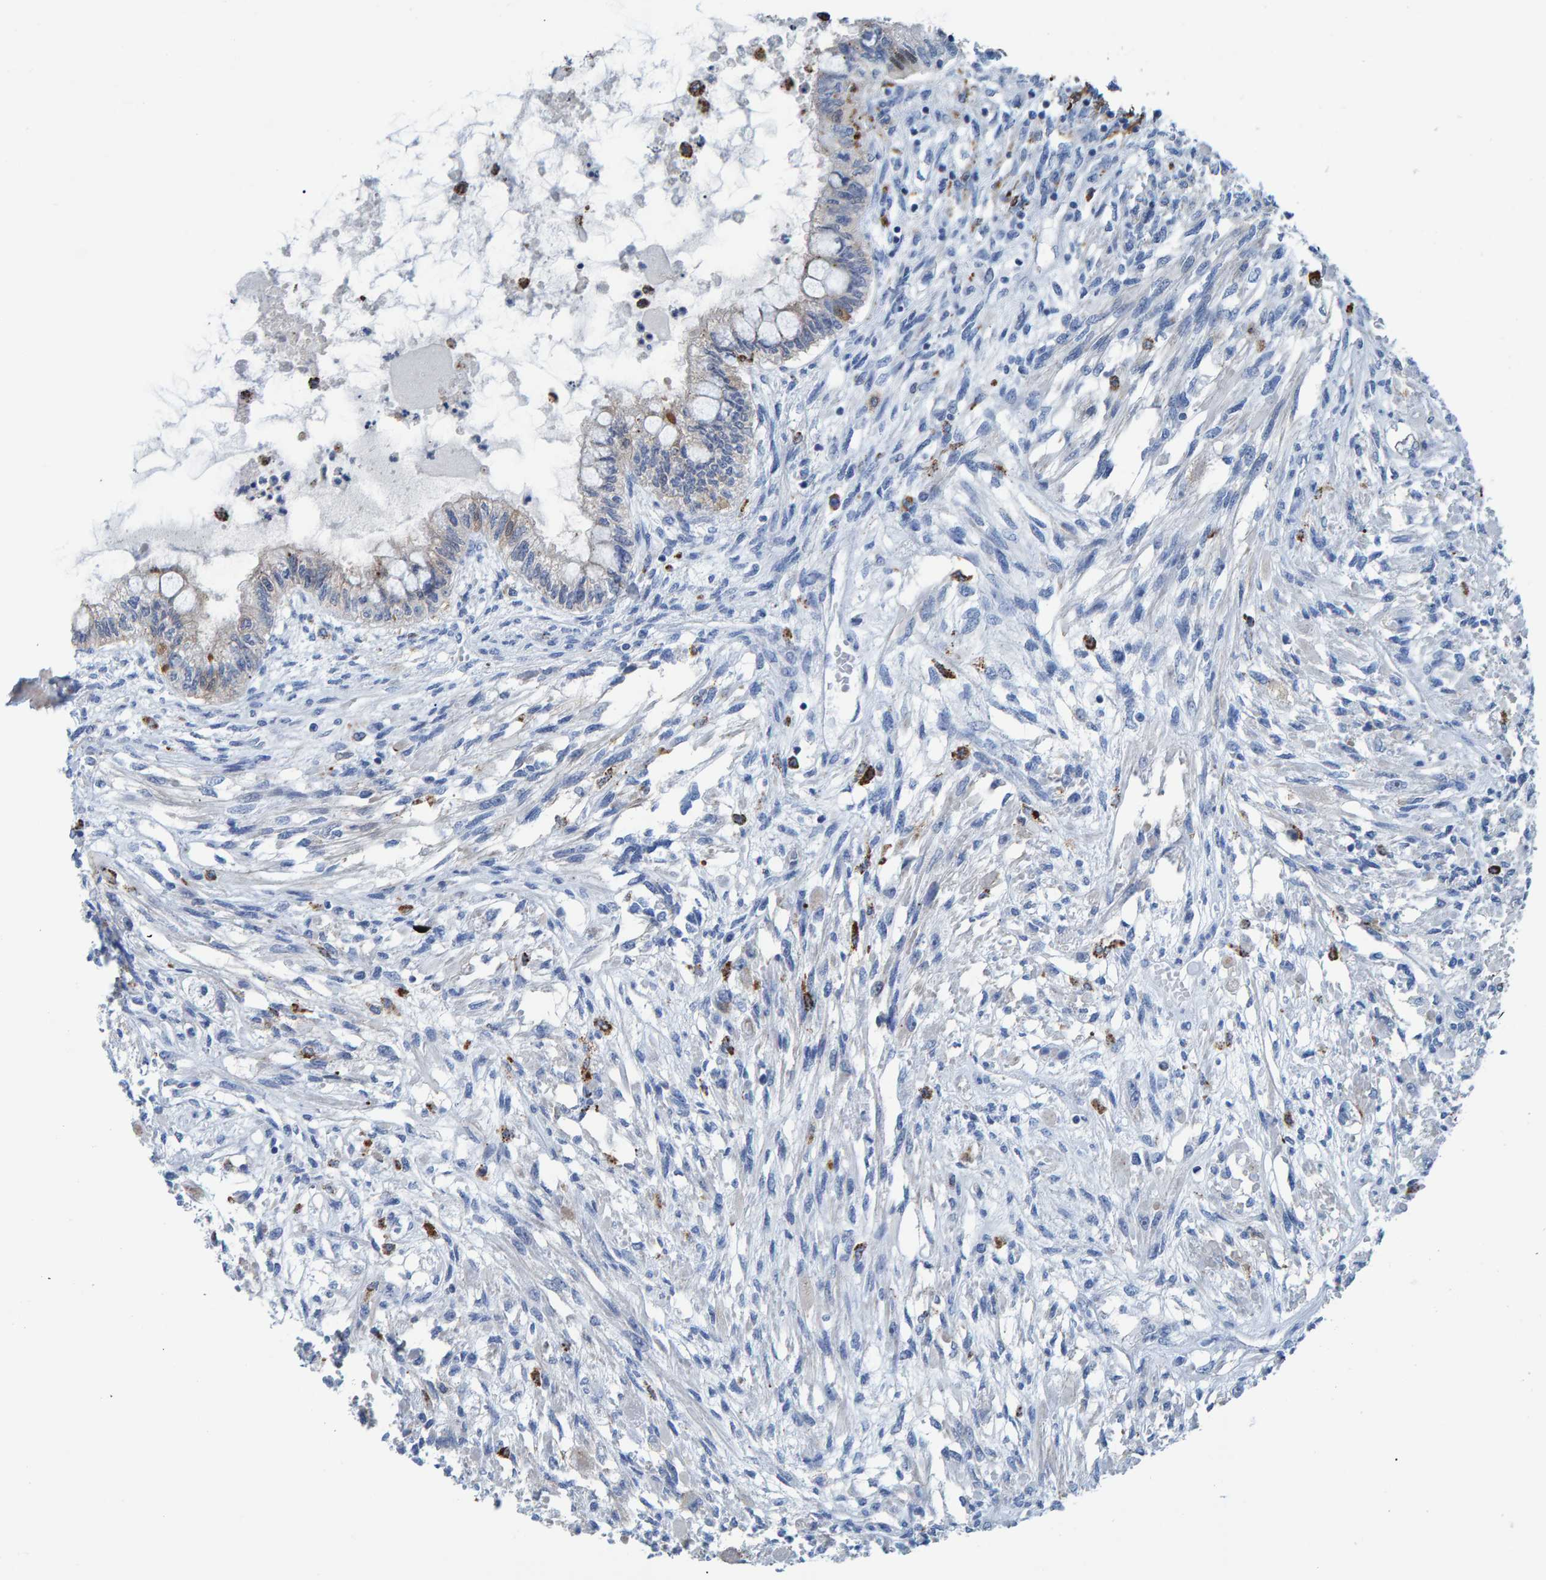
{"staining": {"intensity": "negative", "quantity": "none", "location": "none"}, "tissue": "testis cancer", "cell_type": "Tumor cells", "image_type": "cancer", "snomed": [{"axis": "morphology", "description": "Seminoma, NOS"}, {"axis": "topography", "description": "Testis"}], "caption": "IHC image of neoplastic tissue: human testis cancer (seminoma) stained with DAB (3,3'-diaminobenzidine) shows no significant protein staining in tumor cells. The staining is performed using DAB brown chromogen with nuclei counter-stained in using hematoxylin.", "gene": "IDO1", "patient": {"sex": "male", "age": 28}}